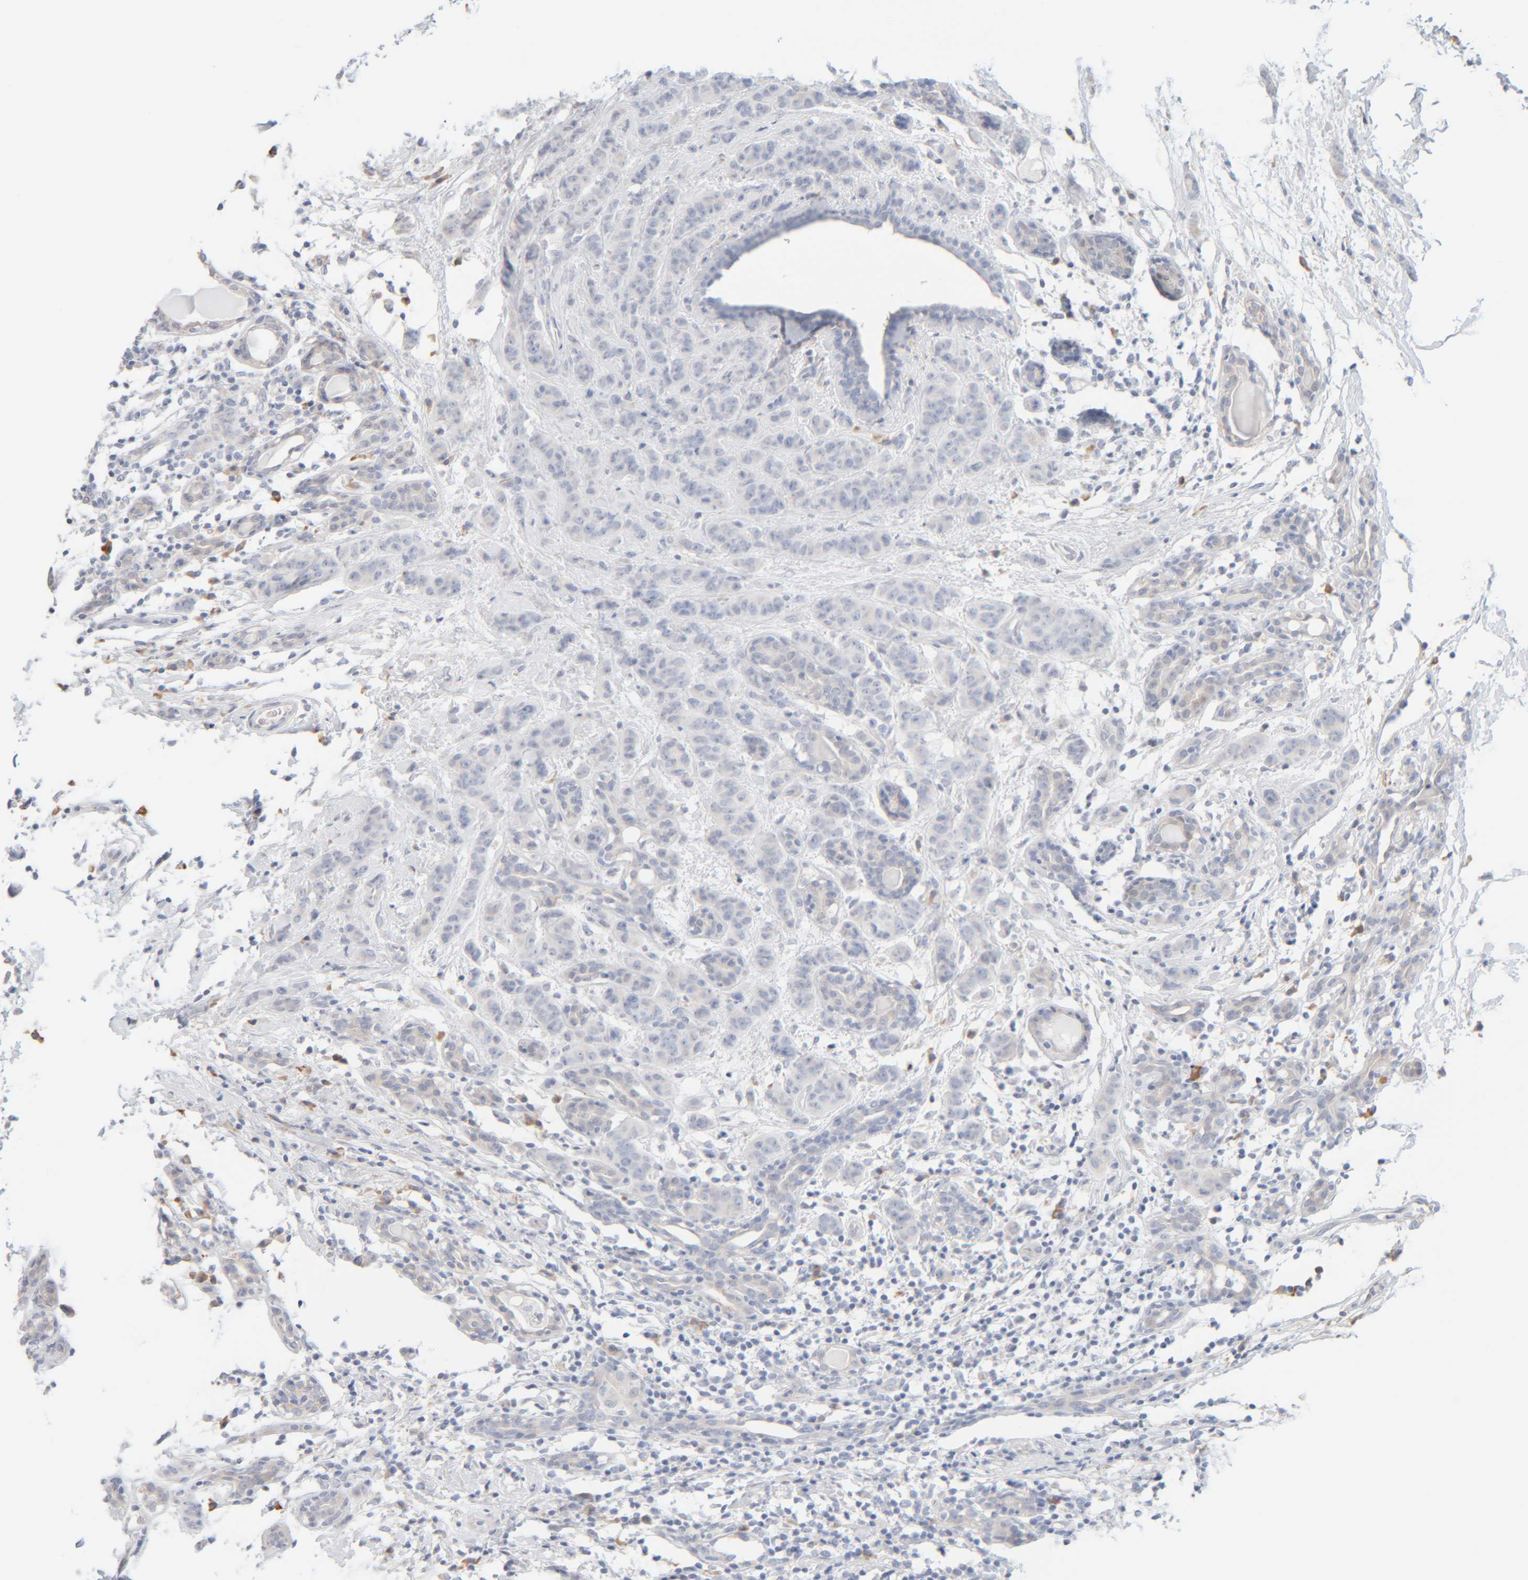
{"staining": {"intensity": "negative", "quantity": "none", "location": "none"}, "tissue": "breast cancer", "cell_type": "Tumor cells", "image_type": "cancer", "snomed": [{"axis": "morphology", "description": "Normal tissue, NOS"}, {"axis": "morphology", "description": "Duct carcinoma"}, {"axis": "topography", "description": "Breast"}], "caption": "Tumor cells are negative for protein expression in human infiltrating ductal carcinoma (breast).", "gene": "RIDA", "patient": {"sex": "female", "age": 40}}